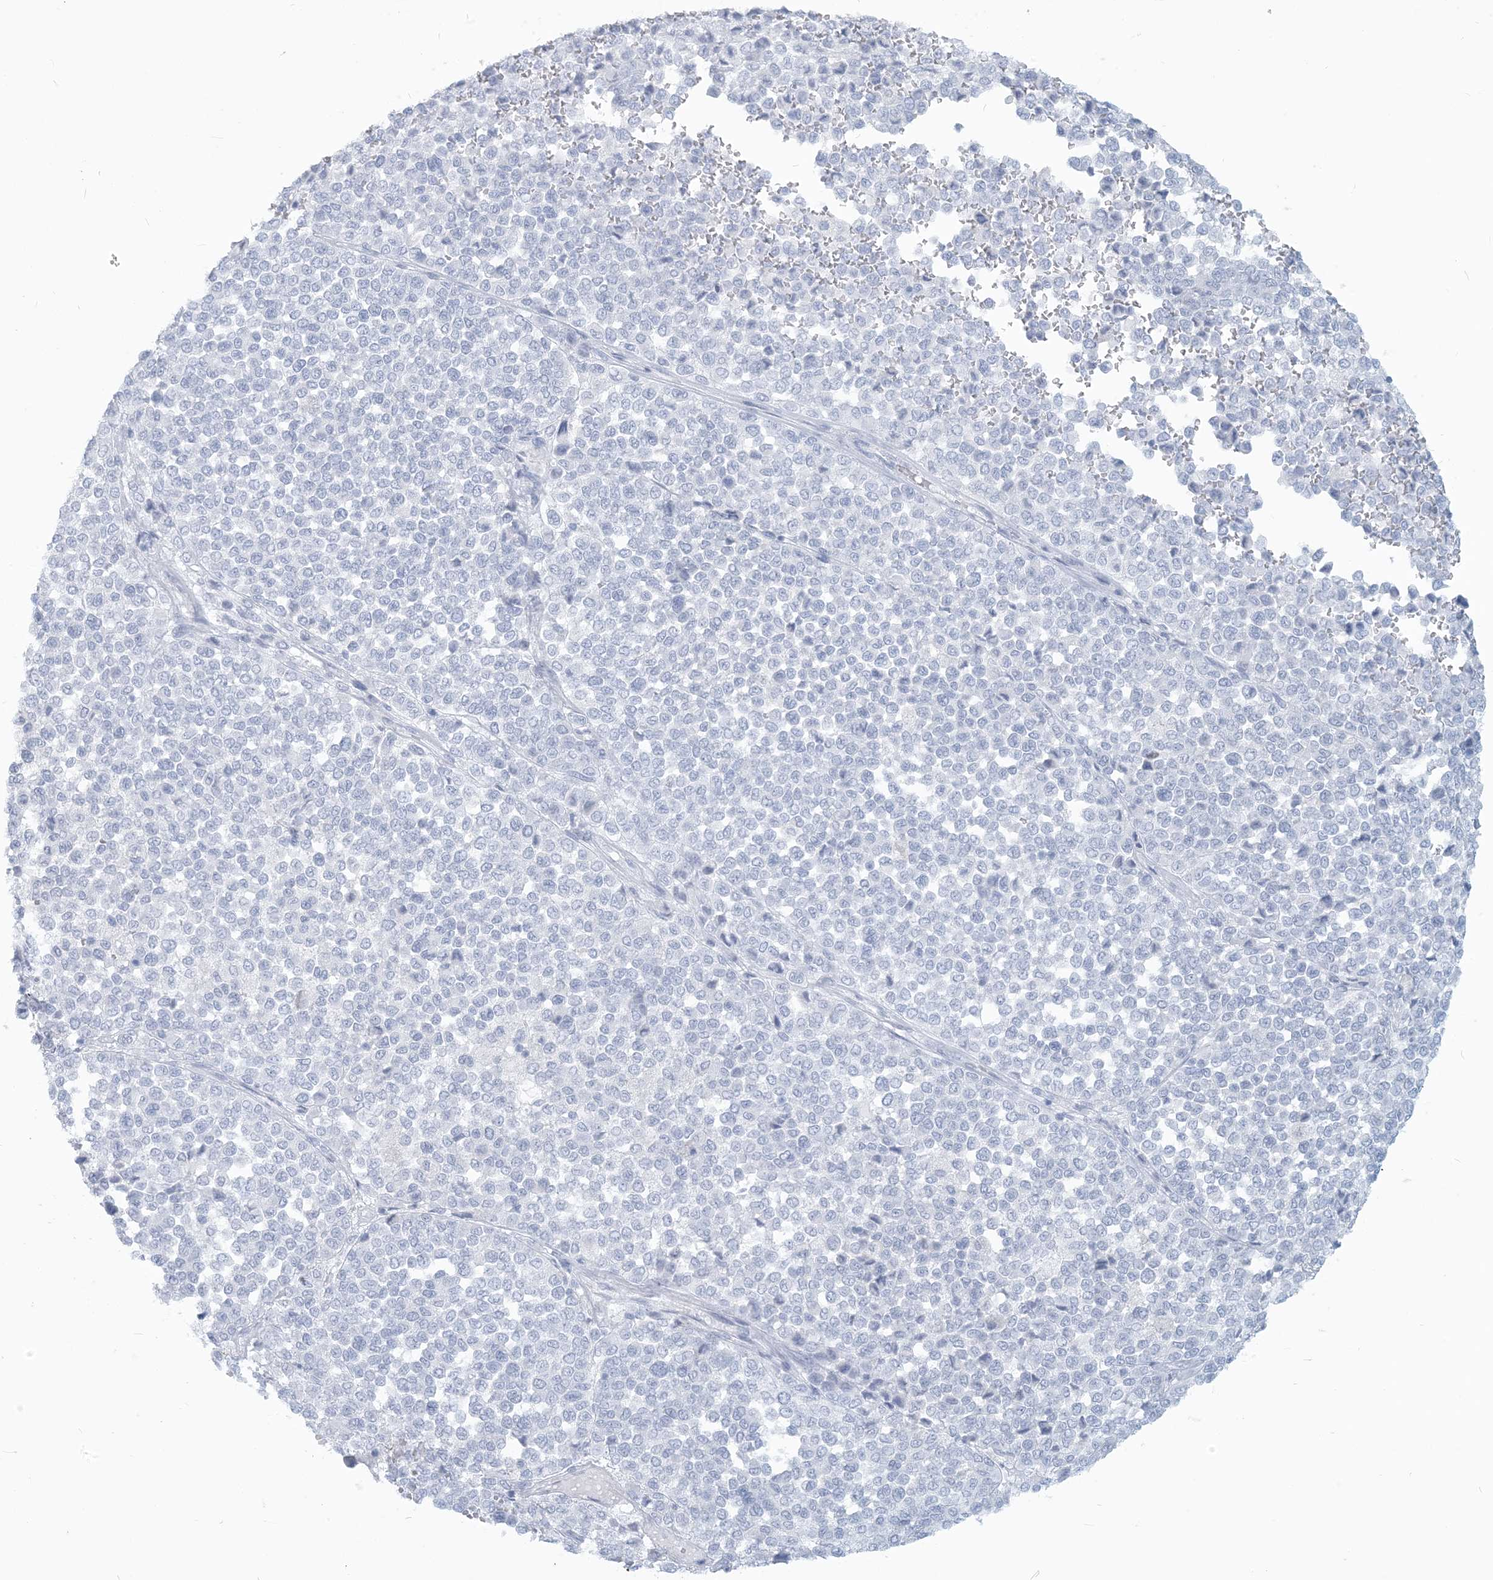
{"staining": {"intensity": "negative", "quantity": "none", "location": "none"}, "tissue": "melanoma", "cell_type": "Tumor cells", "image_type": "cancer", "snomed": [{"axis": "morphology", "description": "Malignant melanoma, Metastatic site"}, {"axis": "topography", "description": "Pancreas"}], "caption": "Immunohistochemical staining of malignant melanoma (metastatic site) exhibits no significant positivity in tumor cells.", "gene": "HLA-DRB1", "patient": {"sex": "female", "age": 30}}